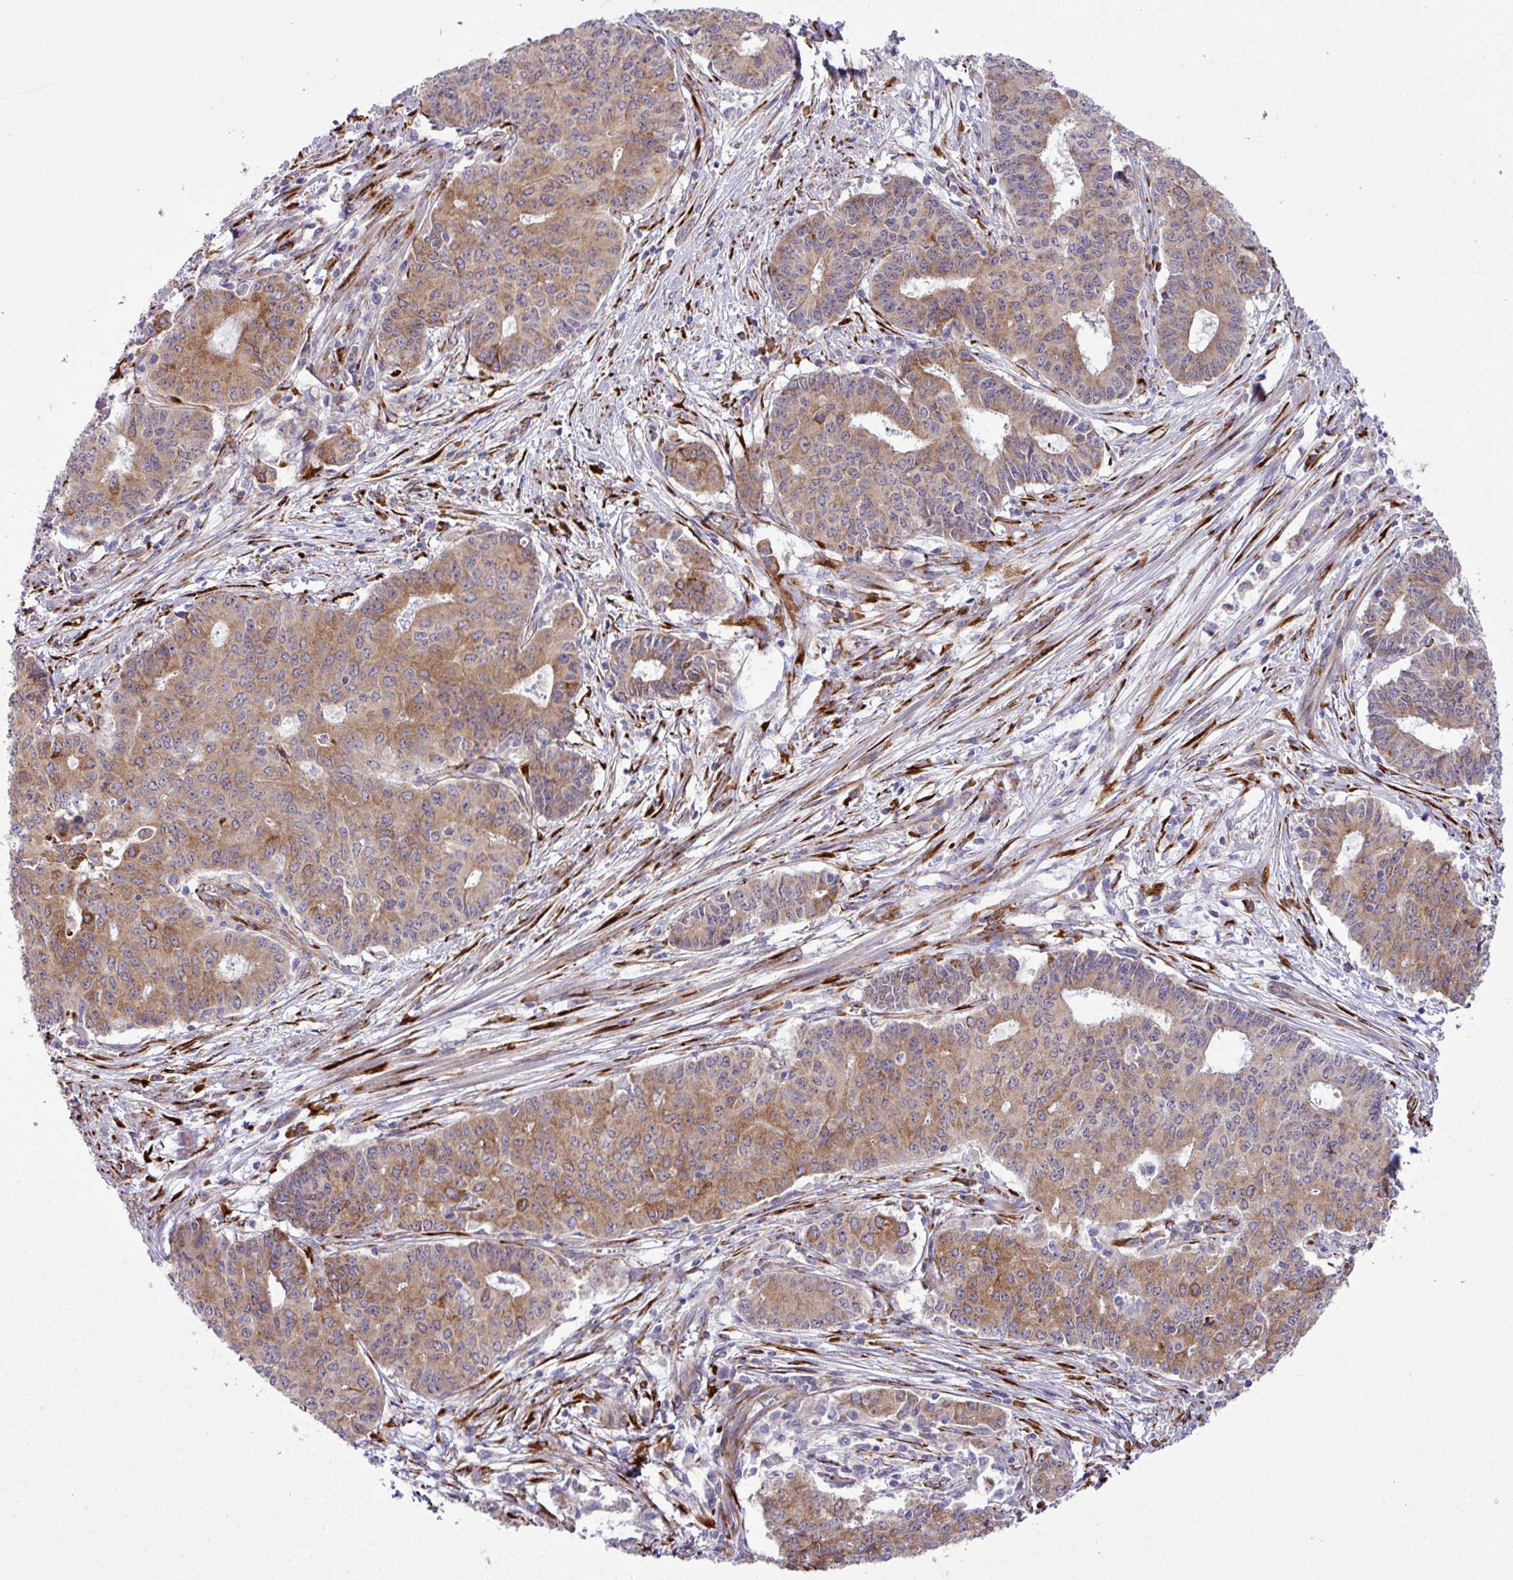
{"staining": {"intensity": "moderate", "quantity": ">75%", "location": "cytoplasmic/membranous"}, "tissue": "endometrial cancer", "cell_type": "Tumor cells", "image_type": "cancer", "snomed": [{"axis": "morphology", "description": "Adenocarcinoma, NOS"}, {"axis": "topography", "description": "Endometrium"}], "caption": "The micrograph reveals immunohistochemical staining of endometrial adenocarcinoma. There is moderate cytoplasmic/membranous positivity is seen in approximately >75% of tumor cells.", "gene": "CFAP97", "patient": {"sex": "female", "age": 59}}